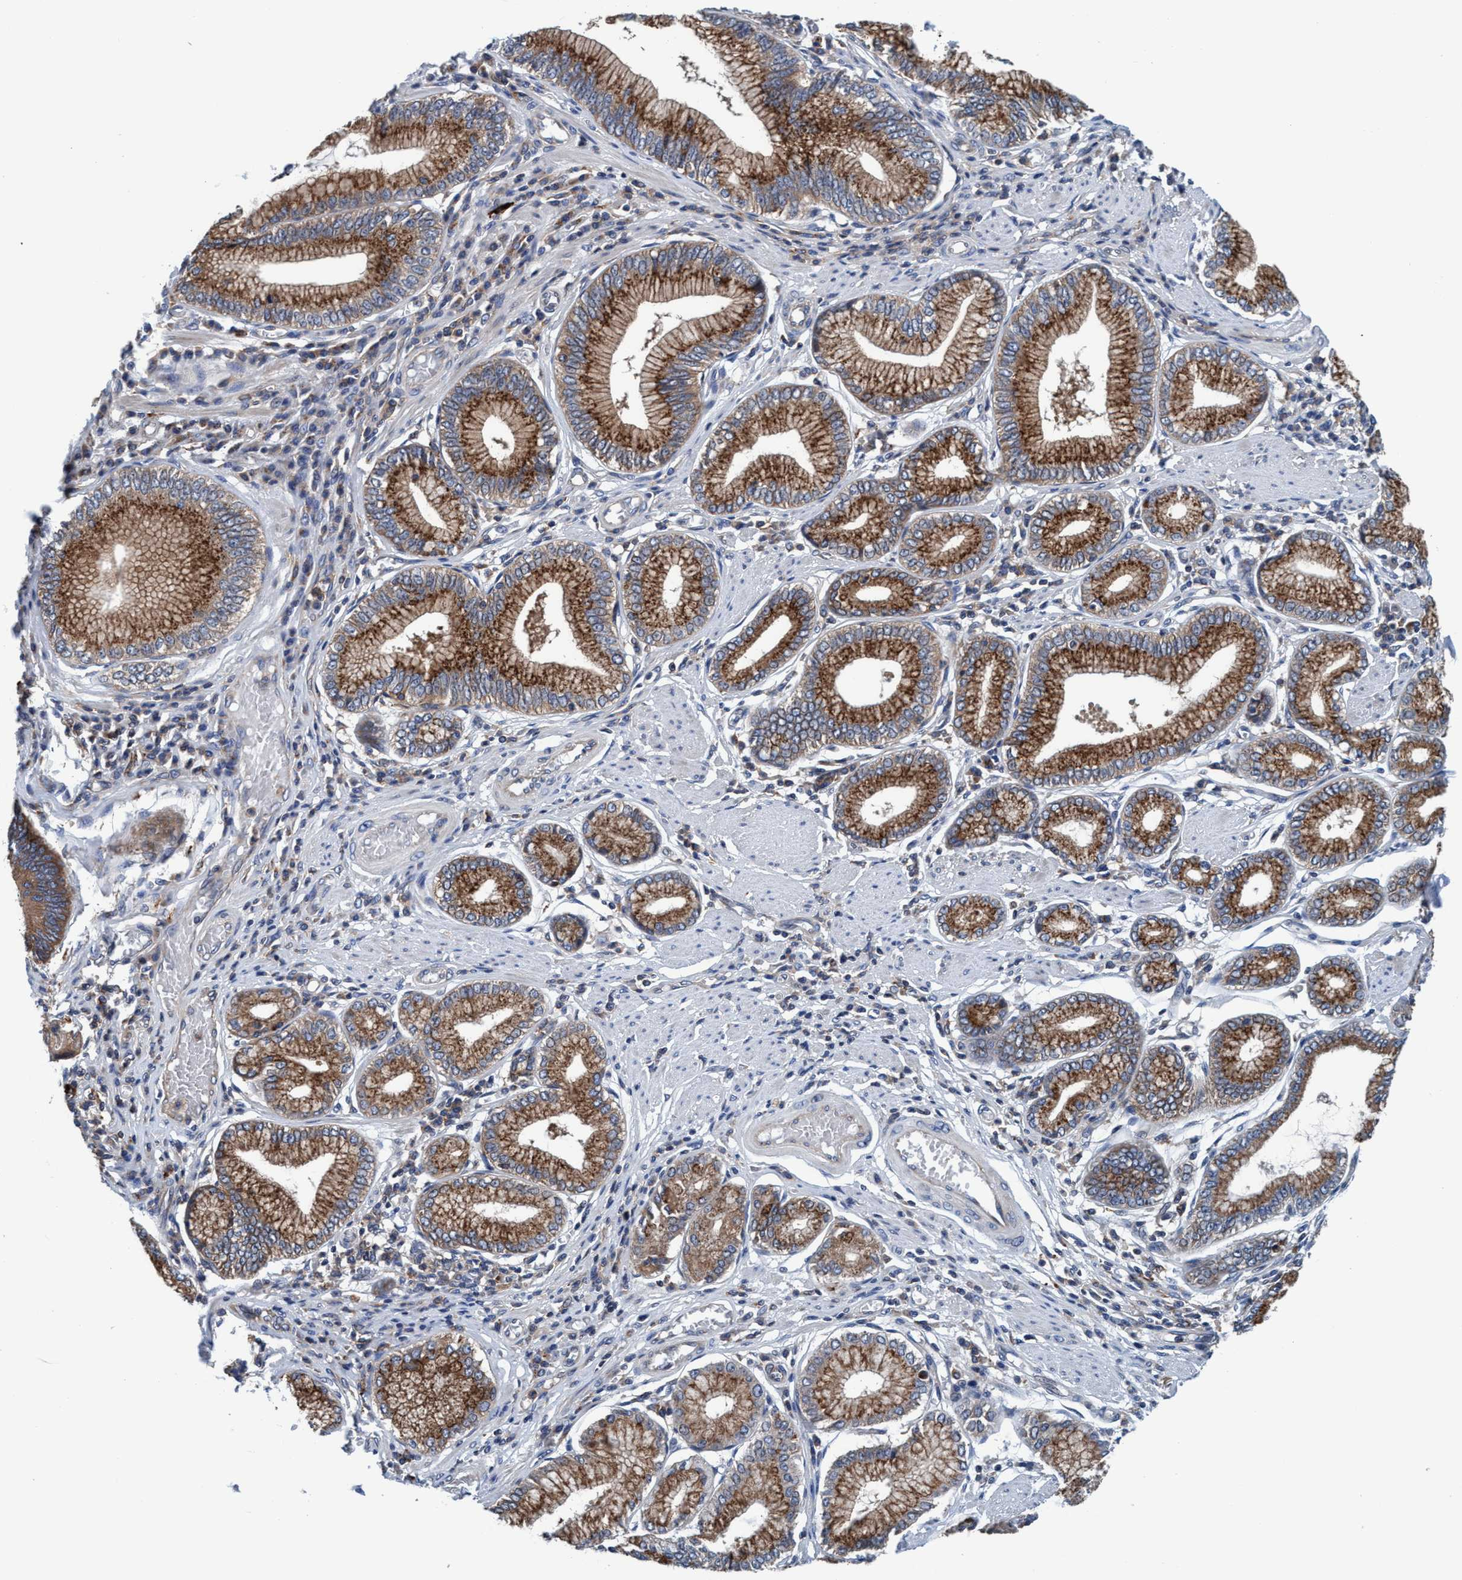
{"staining": {"intensity": "moderate", "quantity": ">75%", "location": "cytoplasmic/membranous"}, "tissue": "stomach cancer", "cell_type": "Tumor cells", "image_type": "cancer", "snomed": [{"axis": "morphology", "description": "Adenocarcinoma, NOS"}, {"axis": "topography", "description": "Stomach"}], "caption": "Stomach cancer (adenocarcinoma) tissue exhibits moderate cytoplasmic/membranous expression in about >75% of tumor cells, visualized by immunohistochemistry.", "gene": "ENDOG", "patient": {"sex": "male", "age": 59}}